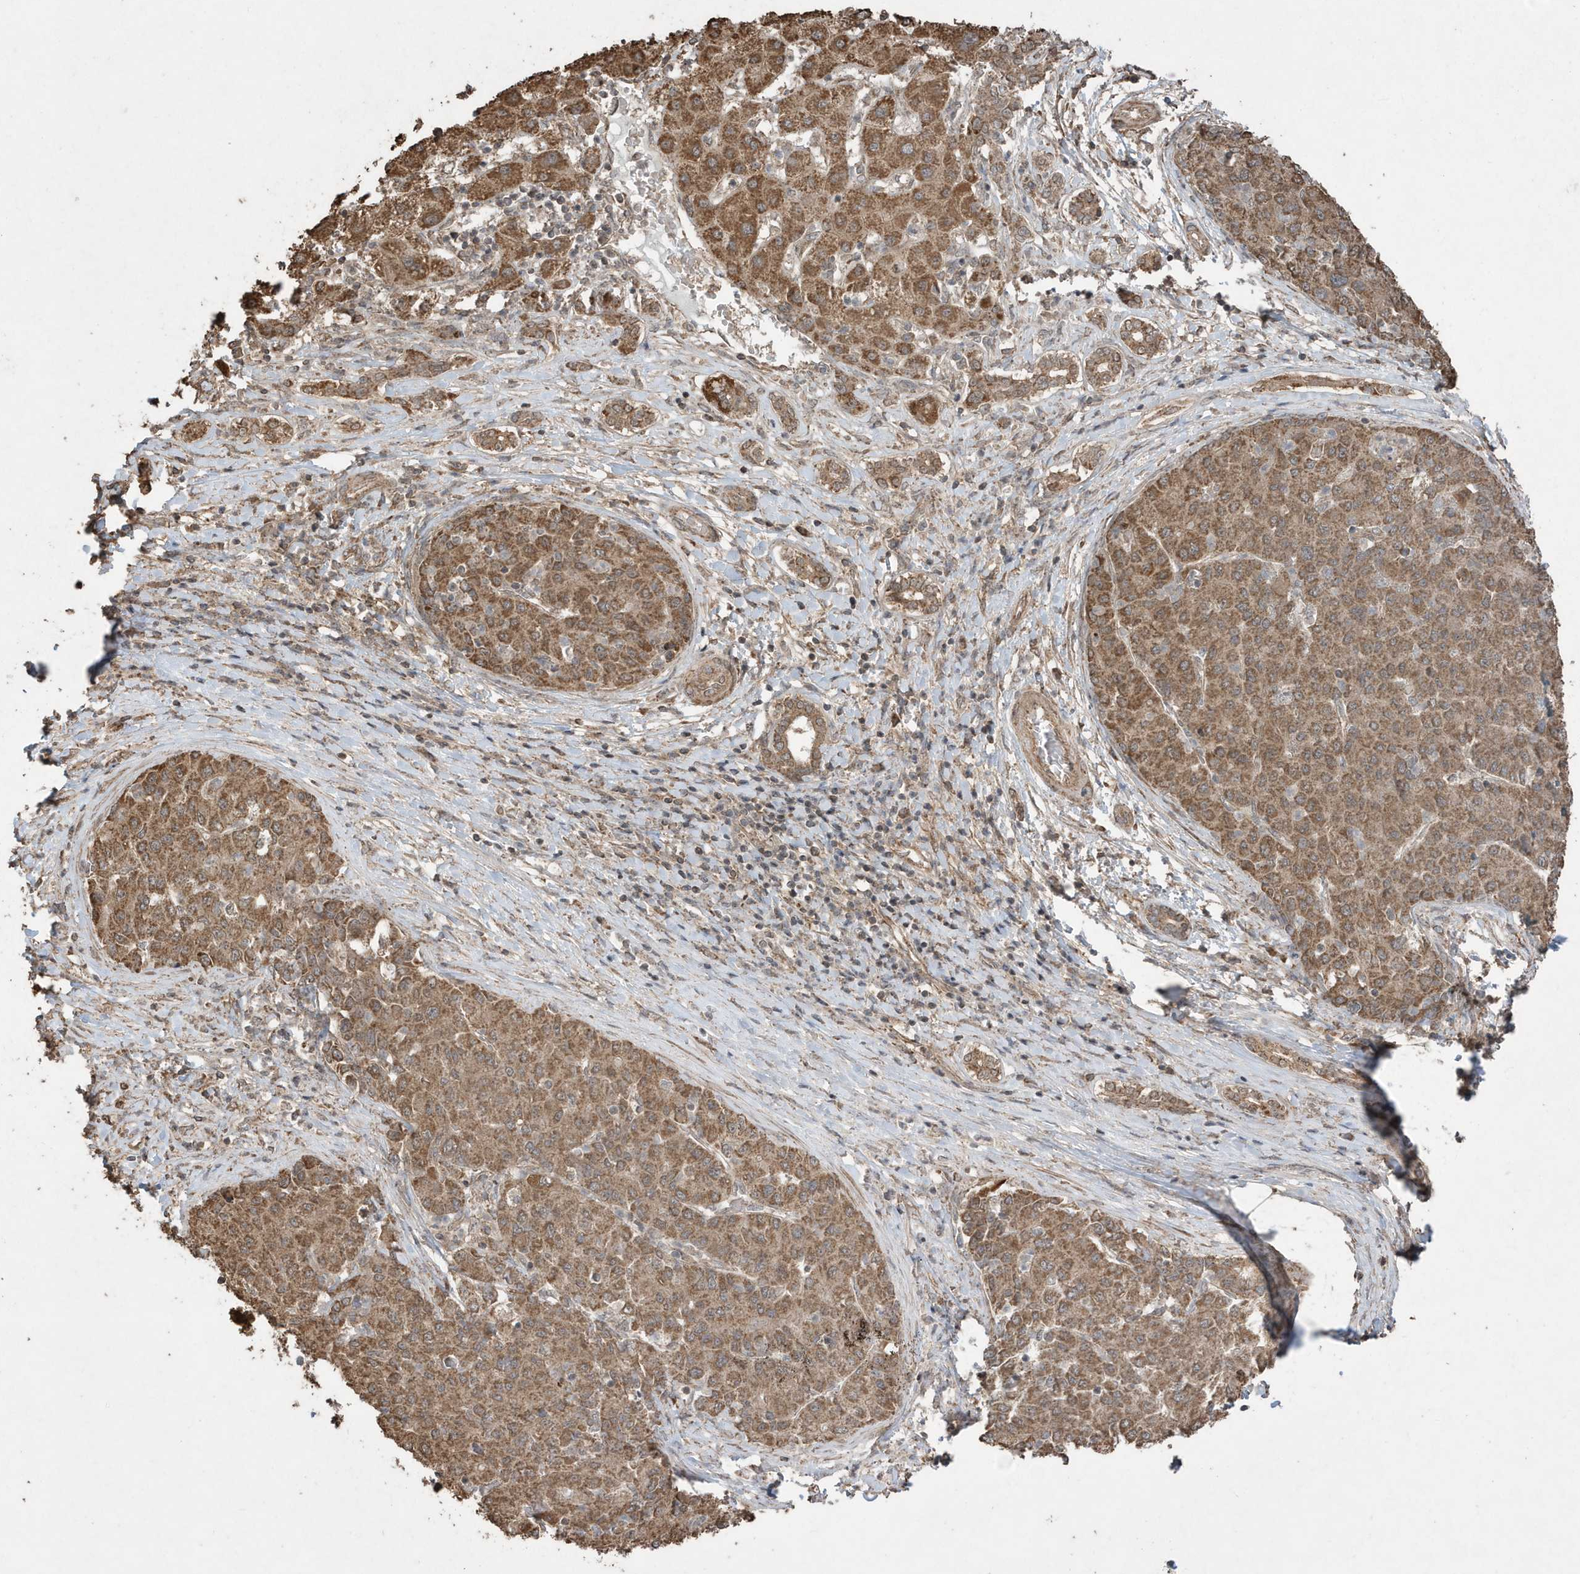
{"staining": {"intensity": "moderate", "quantity": ">75%", "location": "cytoplasmic/membranous"}, "tissue": "liver cancer", "cell_type": "Tumor cells", "image_type": "cancer", "snomed": [{"axis": "morphology", "description": "Carcinoma, Hepatocellular, NOS"}, {"axis": "topography", "description": "Liver"}], "caption": "Liver cancer (hepatocellular carcinoma) tissue demonstrates moderate cytoplasmic/membranous expression in approximately >75% of tumor cells", "gene": "PAXBP1", "patient": {"sex": "male", "age": 65}}